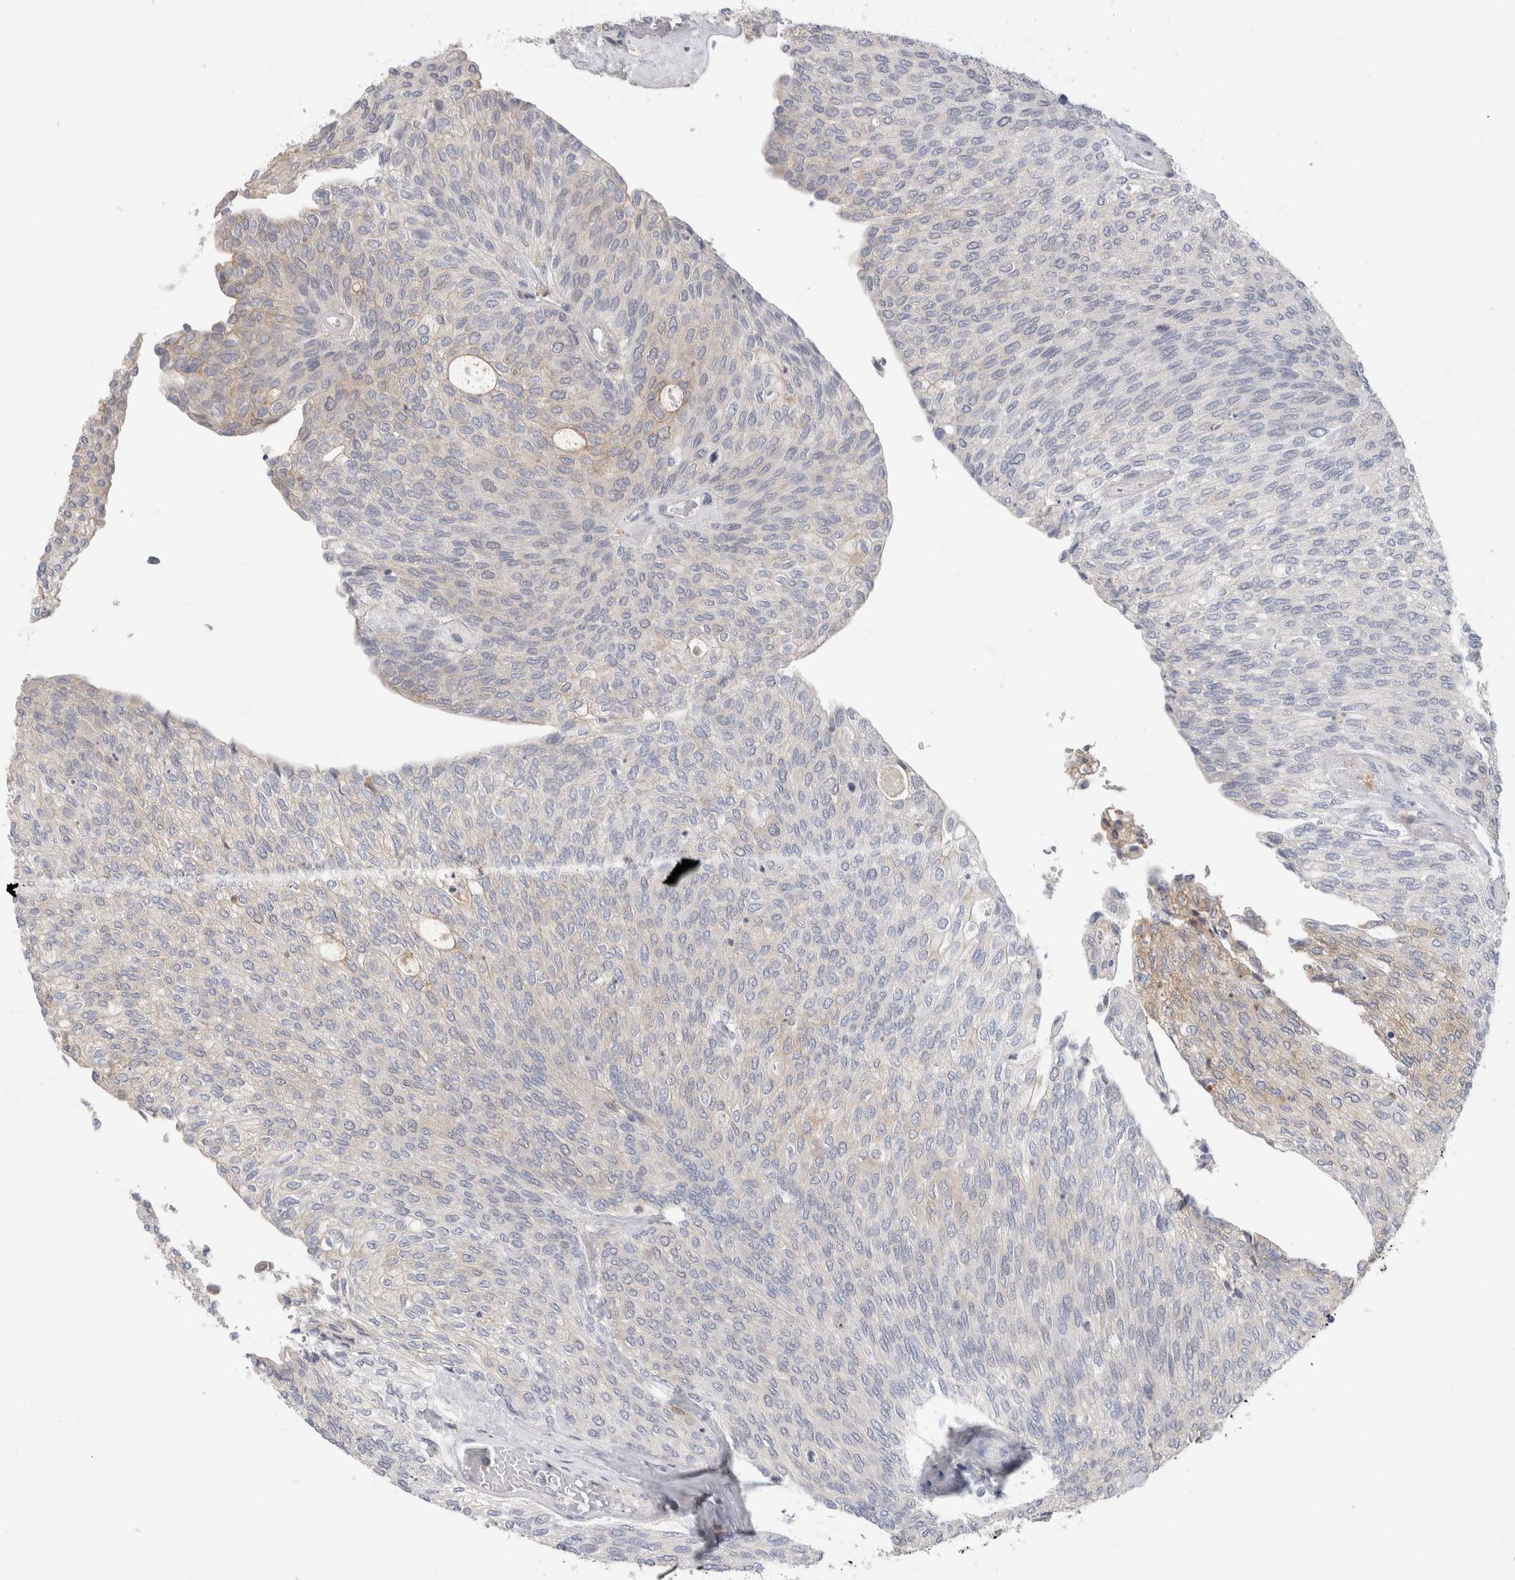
{"staining": {"intensity": "weak", "quantity": "<25%", "location": "cytoplasmic/membranous"}, "tissue": "urothelial cancer", "cell_type": "Tumor cells", "image_type": "cancer", "snomed": [{"axis": "morphology", "description": "Urothelial carcinoma, Low grade"}, {"axis": "topography", "description": "Urinary bladder"}], "caption": "IHC of human low-grade urothelial carcinoma demonstrates no expression in tumor cells.", "gene": "SYTL5", "patient": {"sex": "female", "age": 79}}